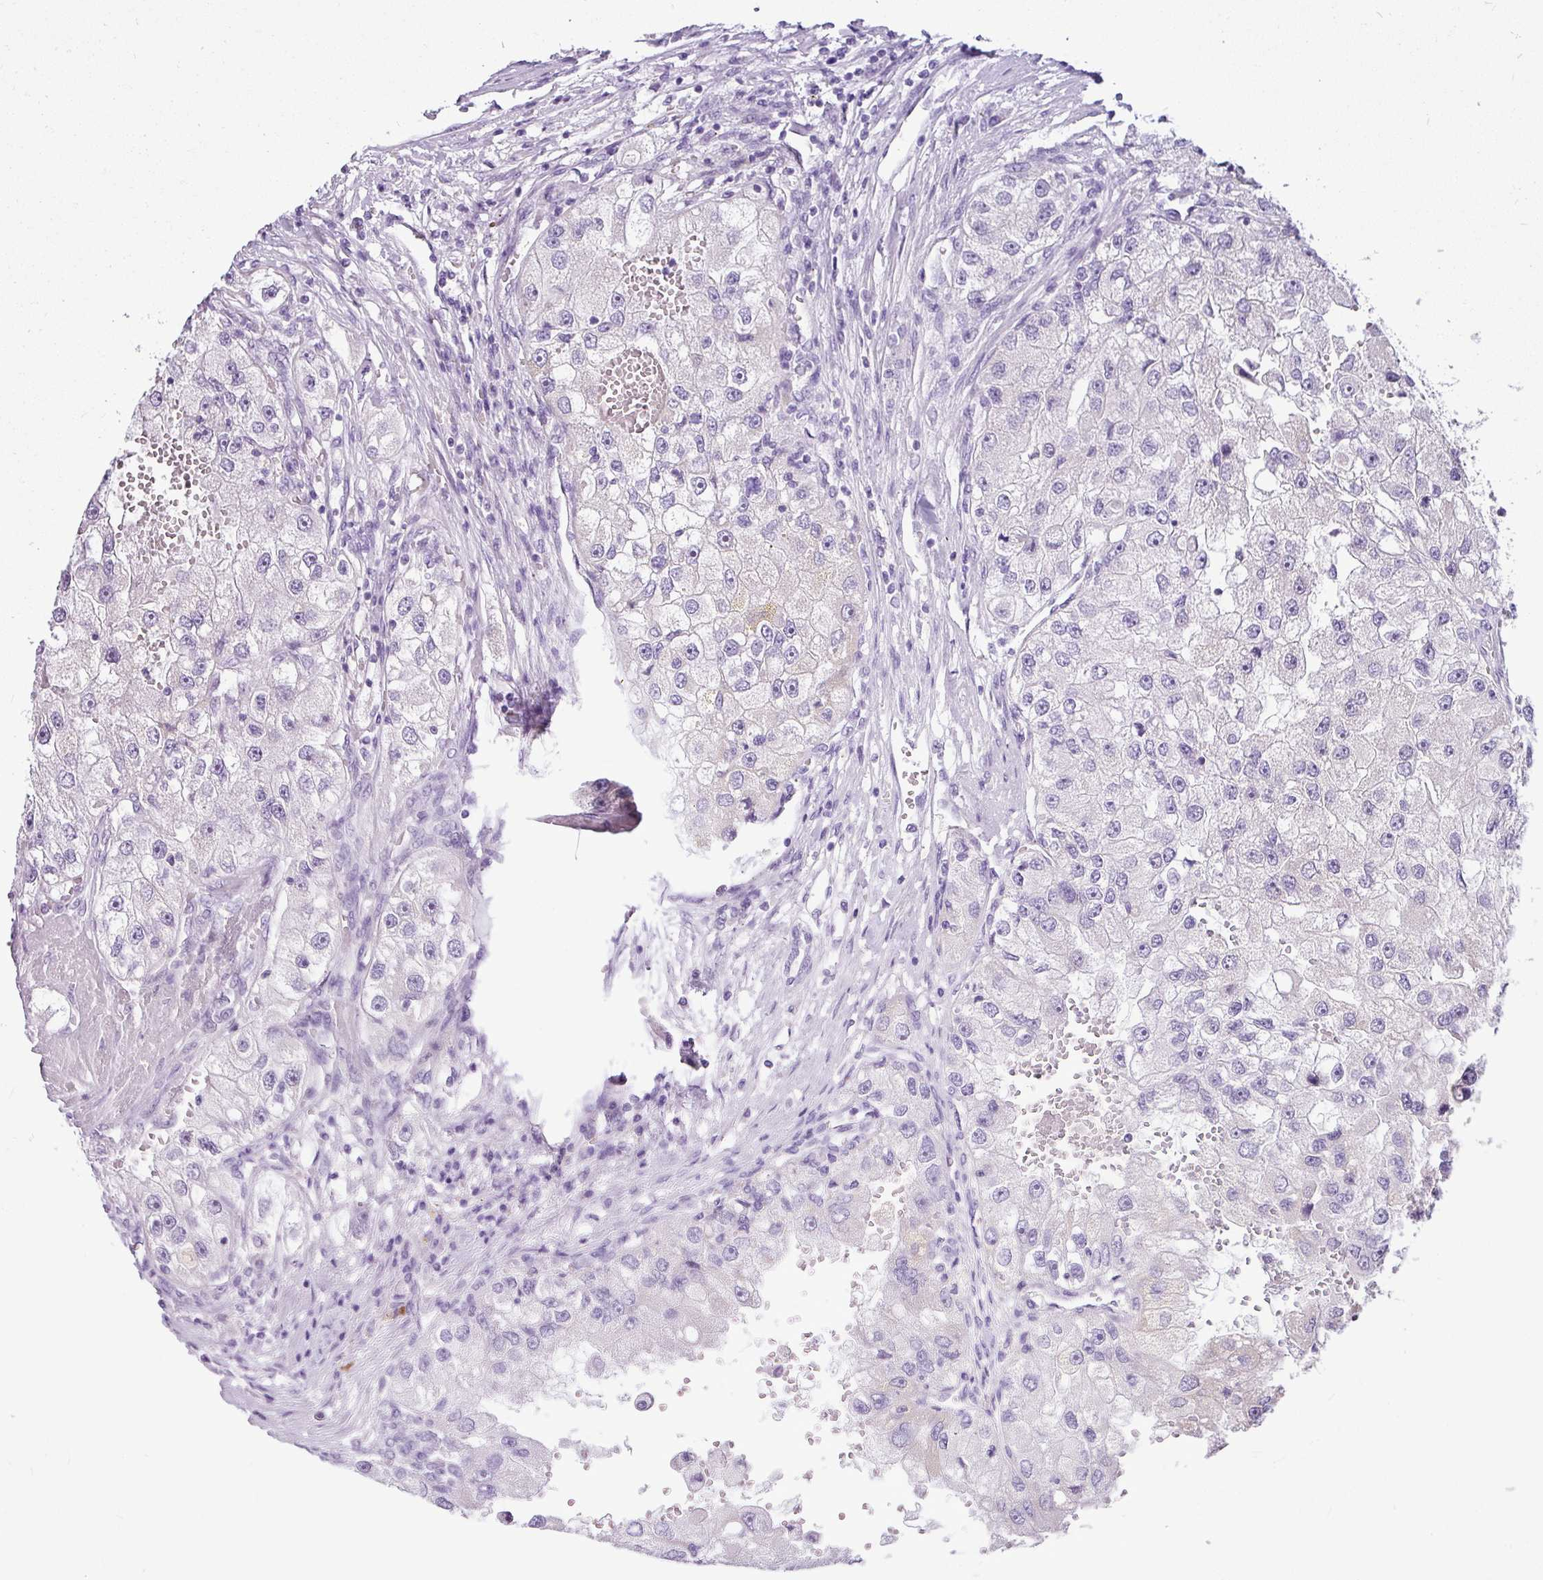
{"staining": {"intensity": "negative", "quantity": "none", "location": "none"}, "tissue": "renal cancer", "cell_type": "Tumor cells", "image_type": "cancer", "snomed": [{"axis": "morphology", "description": "Adenocarcinoma, NOS"}, {"axis": "topography", "description": "Kidney"}], "caption": "Immunohistochemistry of renal cancer (adenocarcinoma) exhibits no staining in tumor cells. (DAB IHC visualized using brightfield microscopy, high magnification).", "gene": "HMCN2", "patient": {"sex": "male", "age": 63}}